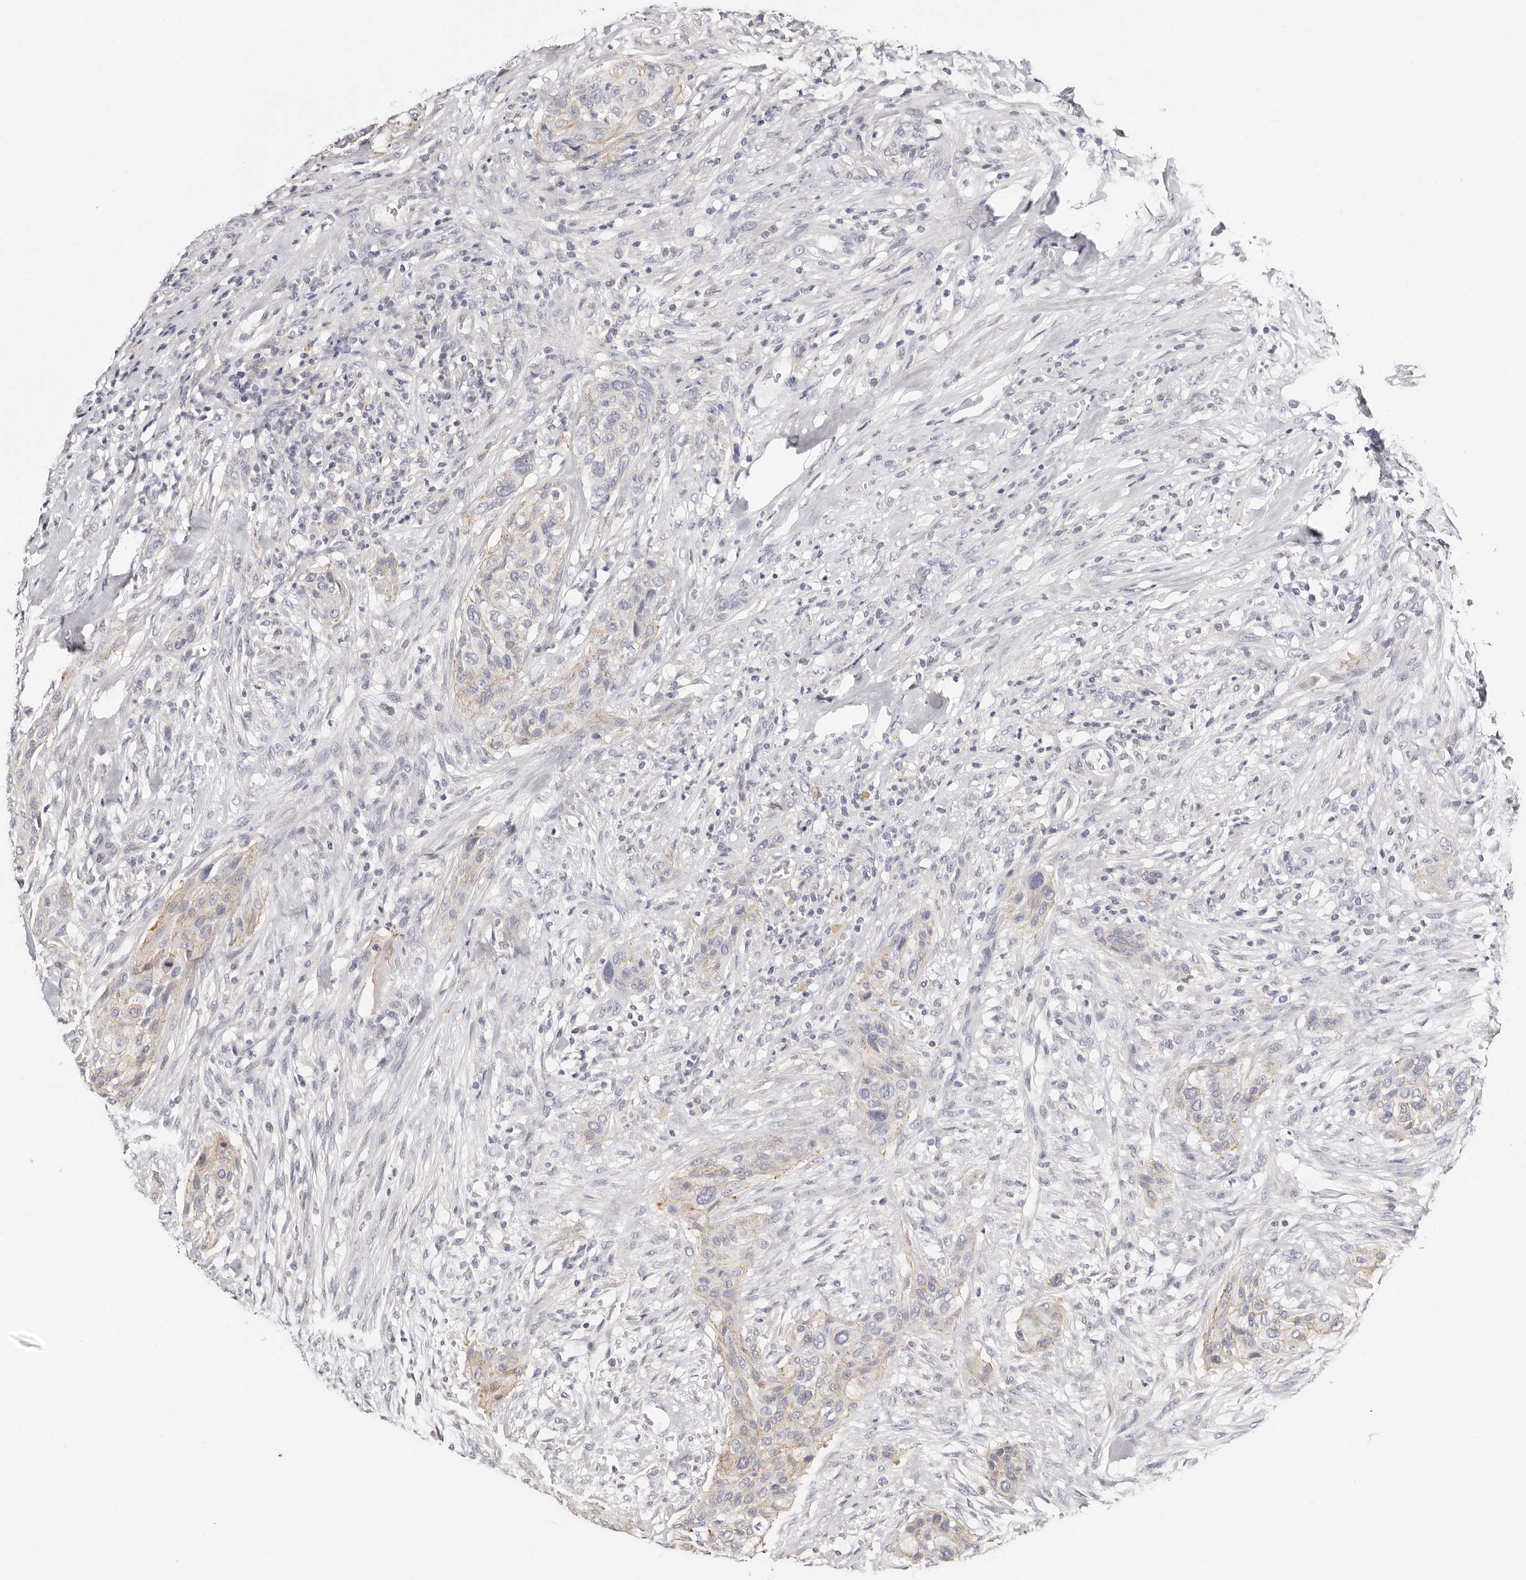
{"staining": {"intensity": "weak", "quantity": "25%-75%", "location": "cytoplasmic/membranous"}, "tissue": "urothelial cancer", "cell_type": "Tumor cells", "image_type": "cancer", "snomed": [{"axis": "morphology", "description": "Urothelial carcinoma, High grade"}, {"axis": "topography", "description": "Urinary bladder"}], "caption": "The photomicrograph displays staining of urothelial cancer, revealing weak cytoplasmic/membranous protein staining (brown color) within tumor cells.", "gene": "ROM1", "patient": {"sex": "male", "age": 35}}